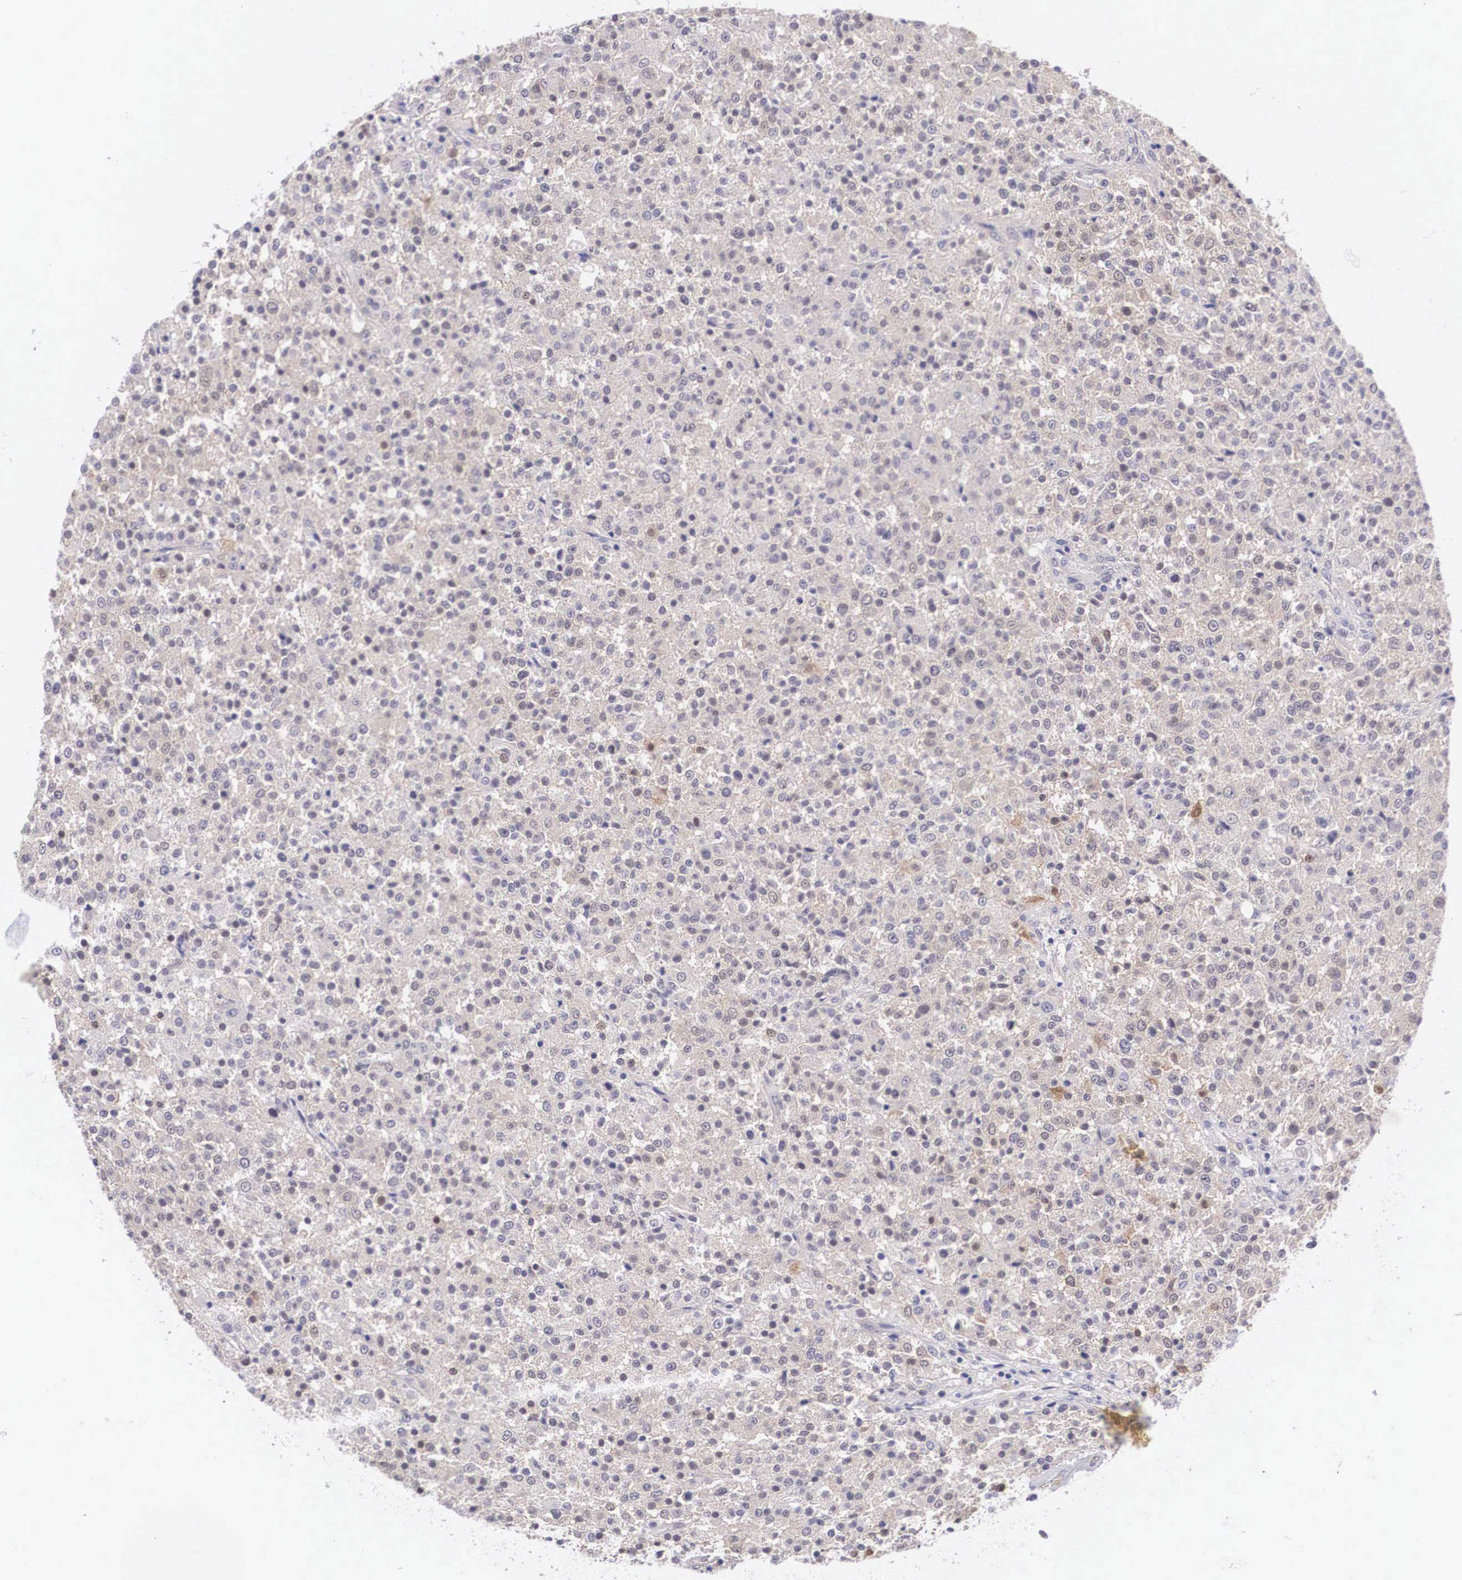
{"staining": {"intensity": "weak", "quantity": "<25%", "location": "cytoplasmic/membranous"}, "tissue": "testis cancer", "cell_type": "Tumor cells", "image_type": "cancer", "snomed": [{"axis": "morphology", "description": "Seminoma, NOS"}, {"axis": "topography", "description": "Testis"}], "caption": "Micrograph shows no significant protein staining in tumor cells of testis cancer (seminoma).", "gene": "IGBP1", "patient": {"sex": "male", "age": 59}}